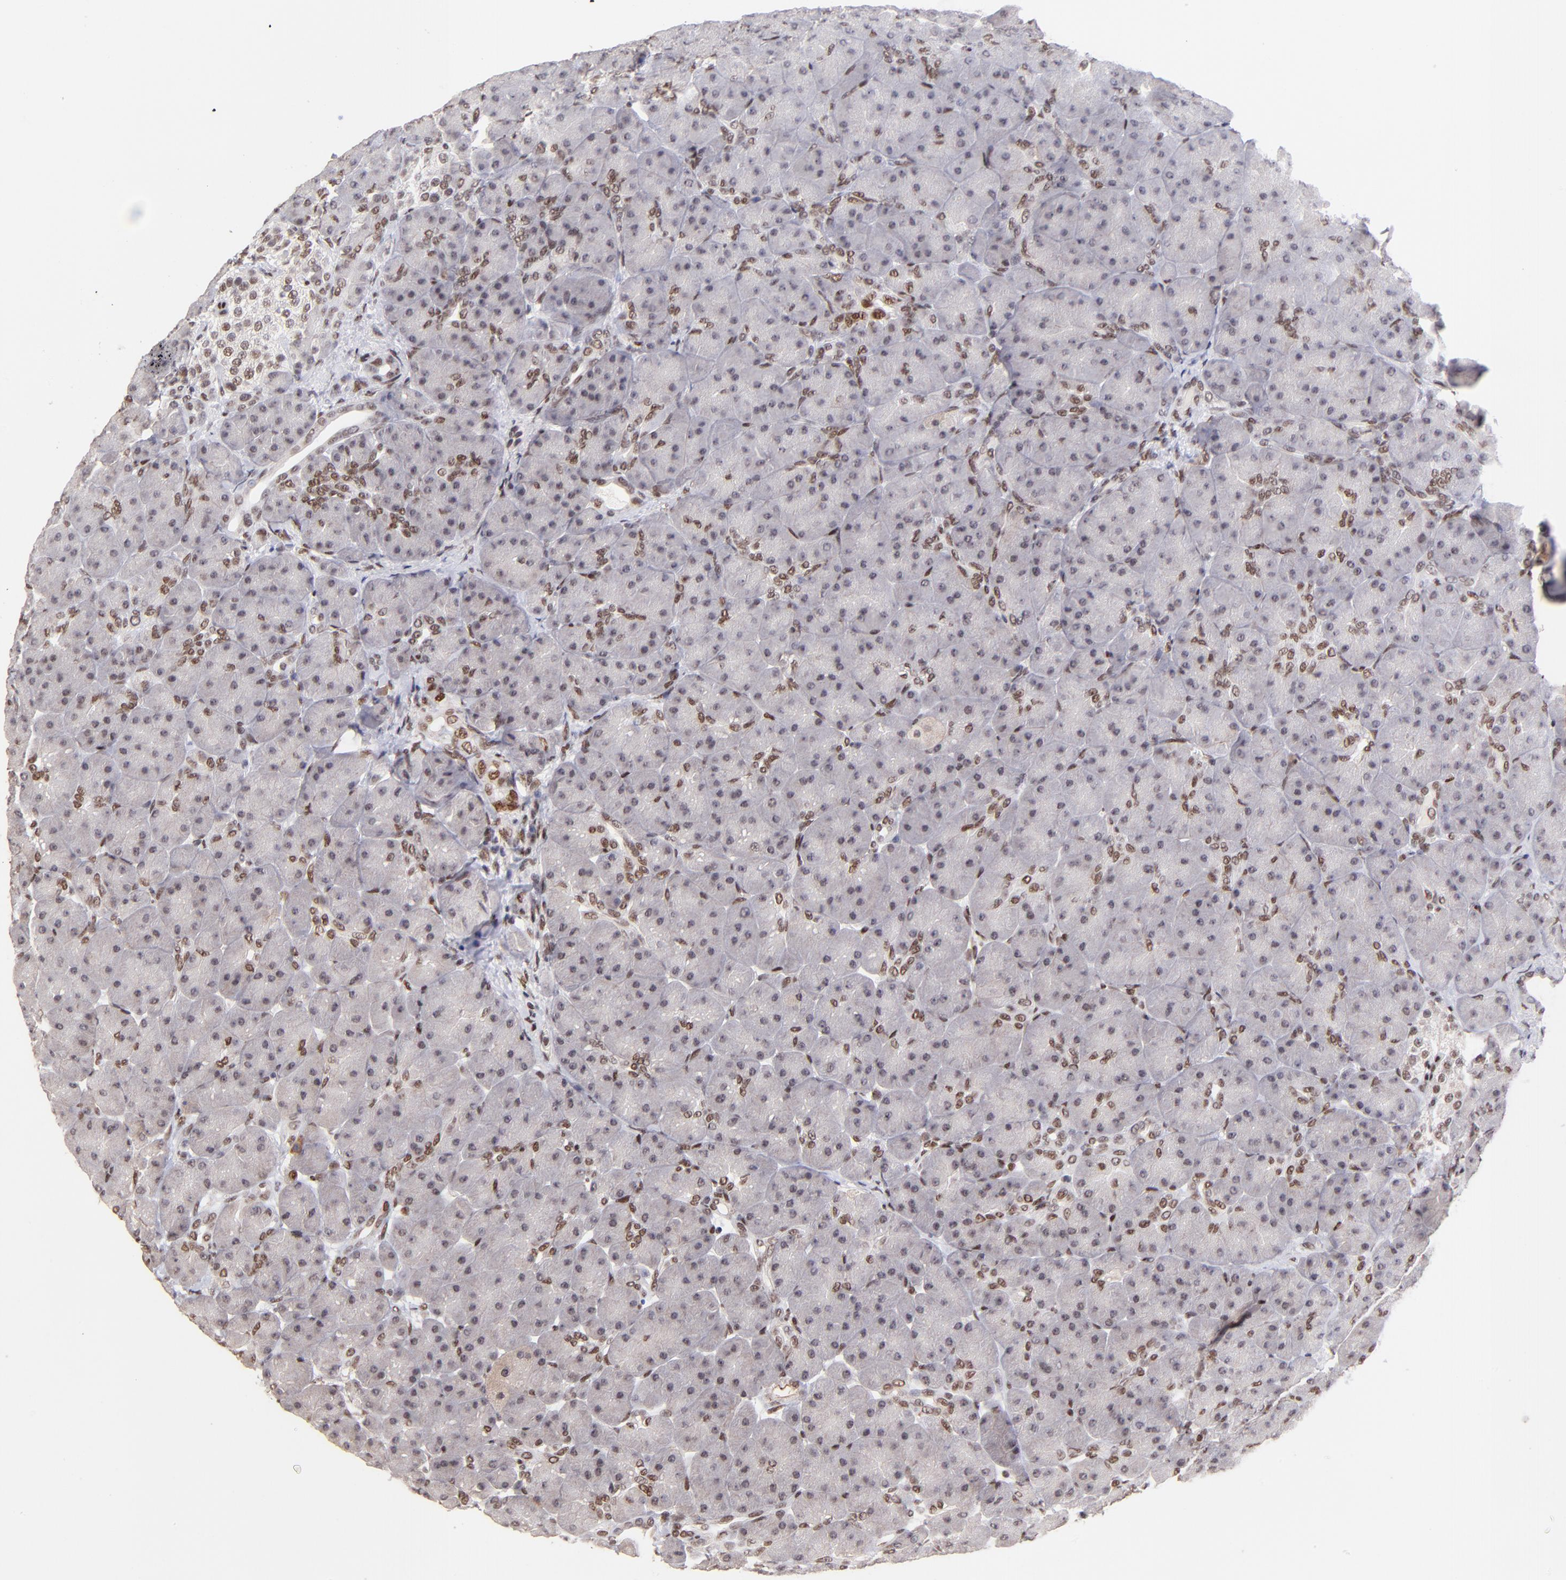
{"staining": {"intensity": "moderate", "quantity": "25%-75%", "location": "nuclear"}, "tissue": "pancreas", "cell_type": "Exocrine glandular cells", "image_type": "normal", "snomed": [{"axis": "morphology", "description": "Normal tissue, NOS"}, {"axis": "topography", "description": "Pancreas"}], "caption": "Immunohistochemistry histopathology image of normal pancreas: pancreas stained using immunohistochemistry exhibits medium levels of moderate protein expression localized specifically in the nuclear of exocrine glandular cells, appearing as a nuclear brown color.", "gene": "MIDEAS", "patient": {"sex": "male", "age": 66}}